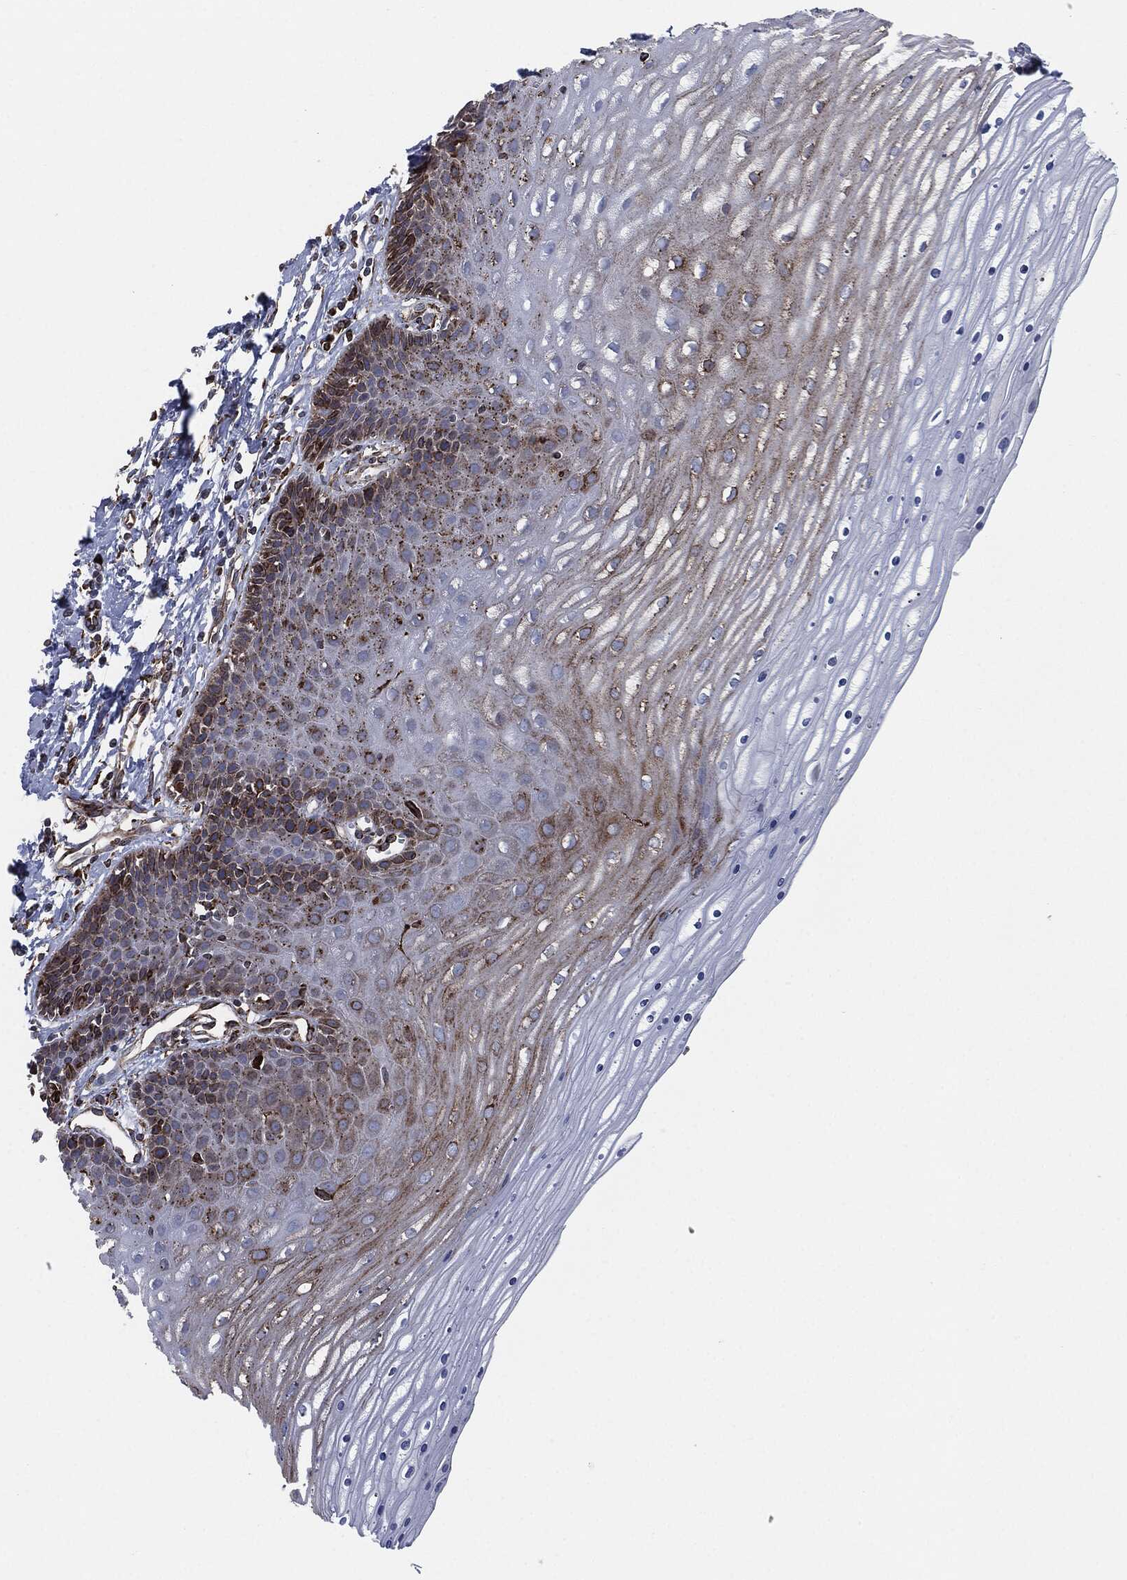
{"staining": {"intensity": "moderate", "quantity": ">75%", "location": "cytoplasmic/membranous"}, "tissue": "cervix", "cell_type": "Glandular cells", "image_type": "normal", "snomed": [{"axis": "morphology", "description": "Normal tissue, NOS"}, {"axis": "topography", "description": "Cervix"}], "caption": "Glandular cells show moderate cytoplasmic/membranous positivity in approximately >75% of cells in unremarkable cervix.", "gene": "CALR", "patient": {"sex": "female", "age": 35}}